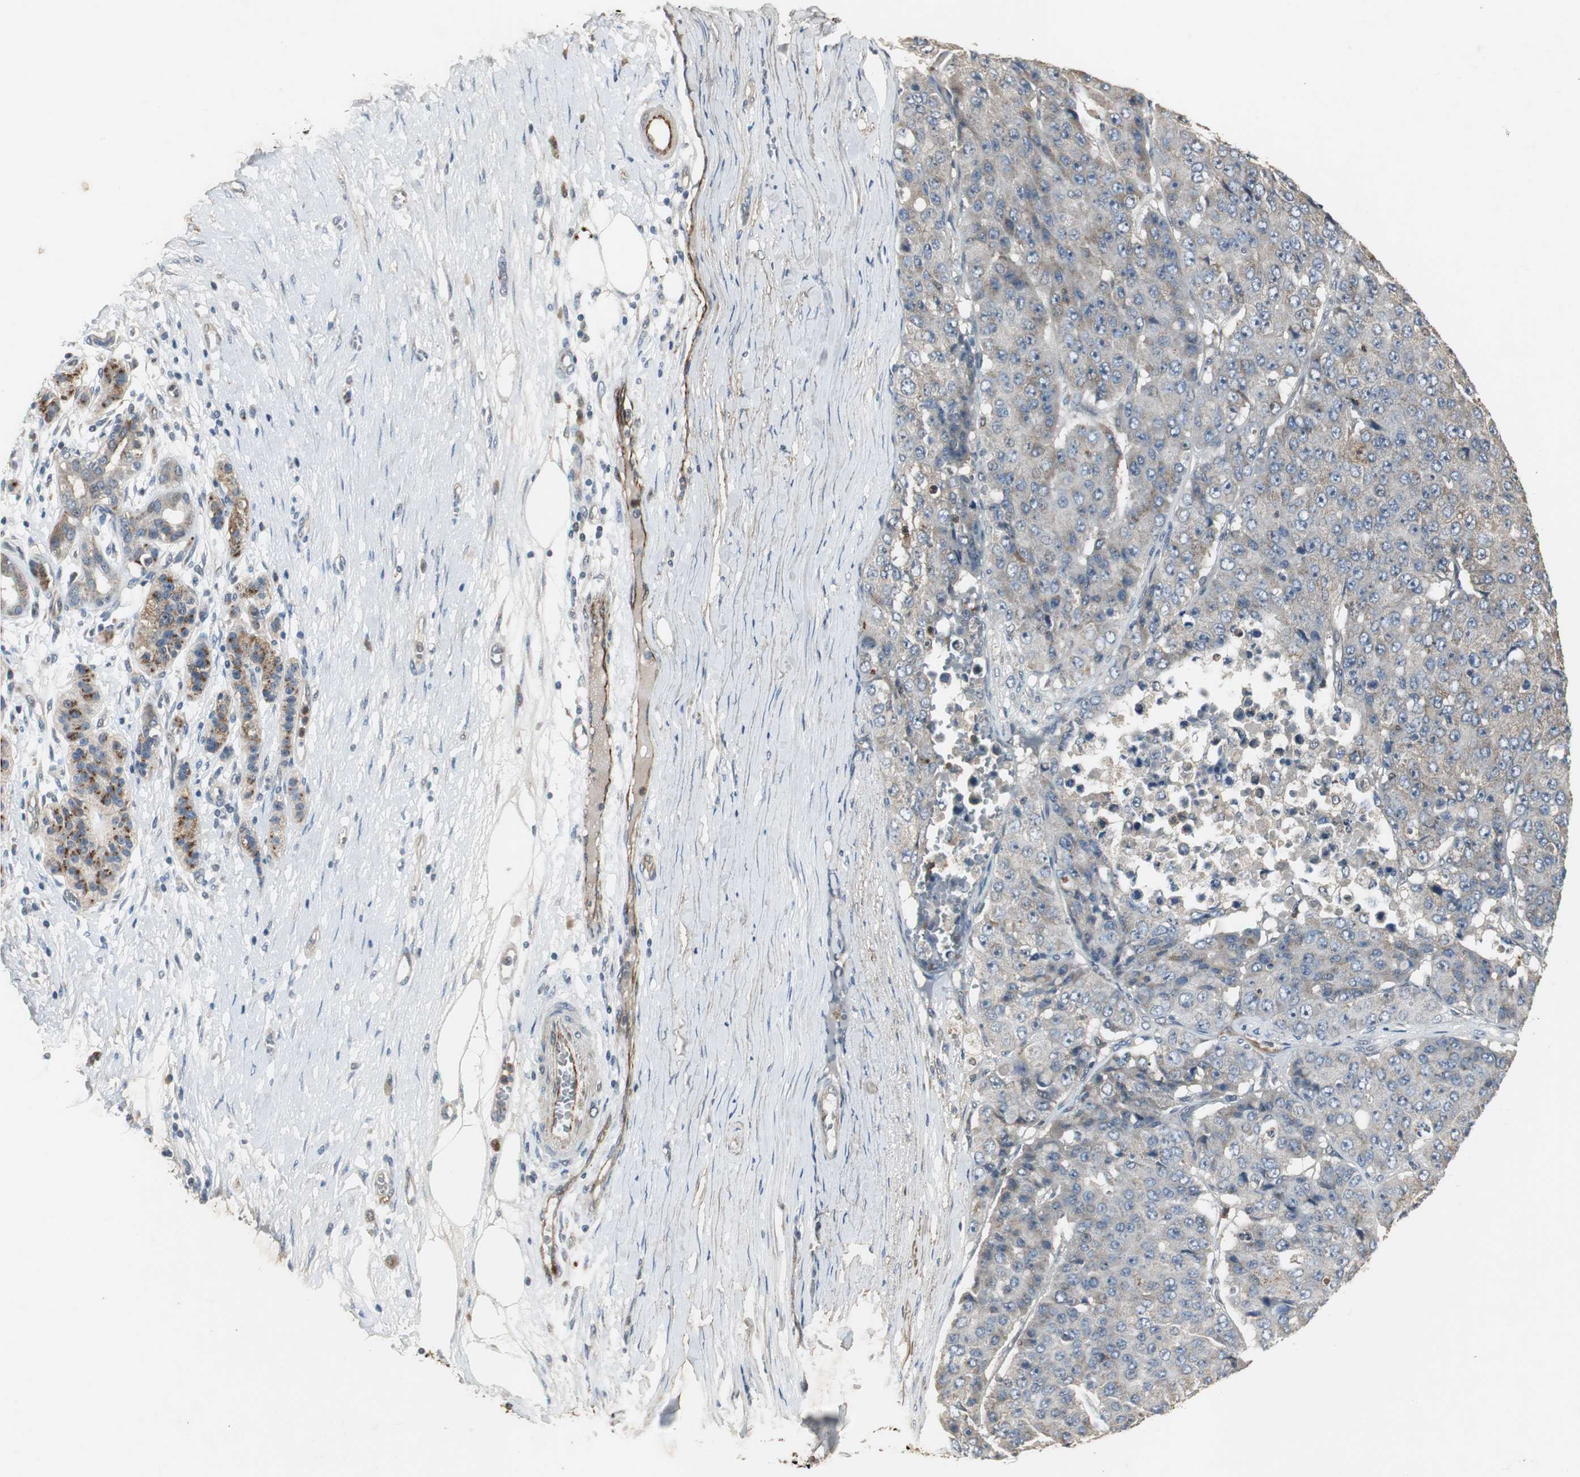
{"staining": {"intensity": "weak", "quantity": "25%-75%", "location": "cytoplasmic/membranous"}, "tissue": "pancreatic cancer", "cell_type": "Tumor cells", "image_type": "cancer", "snomed": [{"axis": "morphology", "description": "Adenocarcinoma, NOS"}, {"axis": "topography", "description": "Pancreas"}], "caption": "Immunohistochemistry (IHC) micrograph of neoplastic tissue: pancreatic cancer (adenocarcinoma) stained using immunohistochemistry reveals low levels of weak protein expression localized specifically in the cytoplasmic/membranous of tumor cells, appearing as a cytoplasmic/membranous brown color.", "gene": "JTB", "patient": {"sex": "male", "age": 50}}